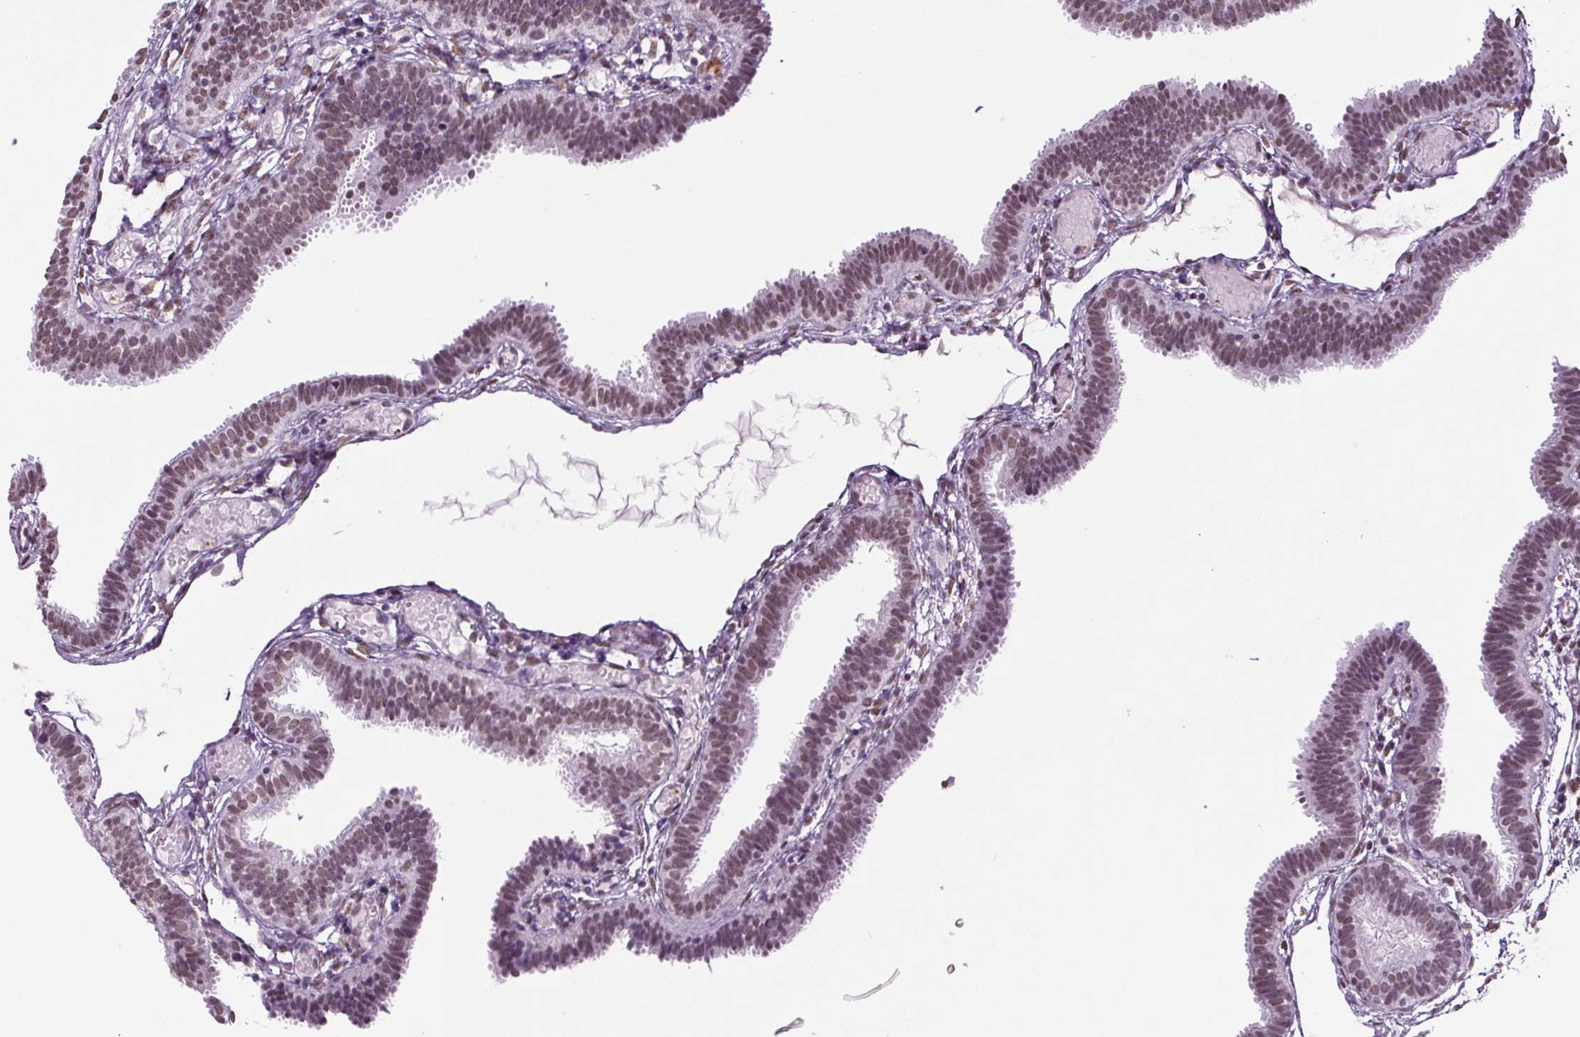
{"staining": {"intensity": "moderate", "quantity": ">75%", "location": "nuclear"}, "tissue": "fallopian tube", "cell_type": "Glandular cells", "image_type": "normal", "snomed": [{"axis": "morphology", "description": "Normal tissue, NOS"}, {"axis": "topography", "description": "Fallopian tube"}], "caption": "Immunohistochemistry photomicrograph of benign fallopian tube stained for a protein (brown), which exhibits medium levels of moderate nuclear expression in approximately >75% of glandular cells.", "gene": "GP6", "patient": {"sex": "female", "age": 37}}